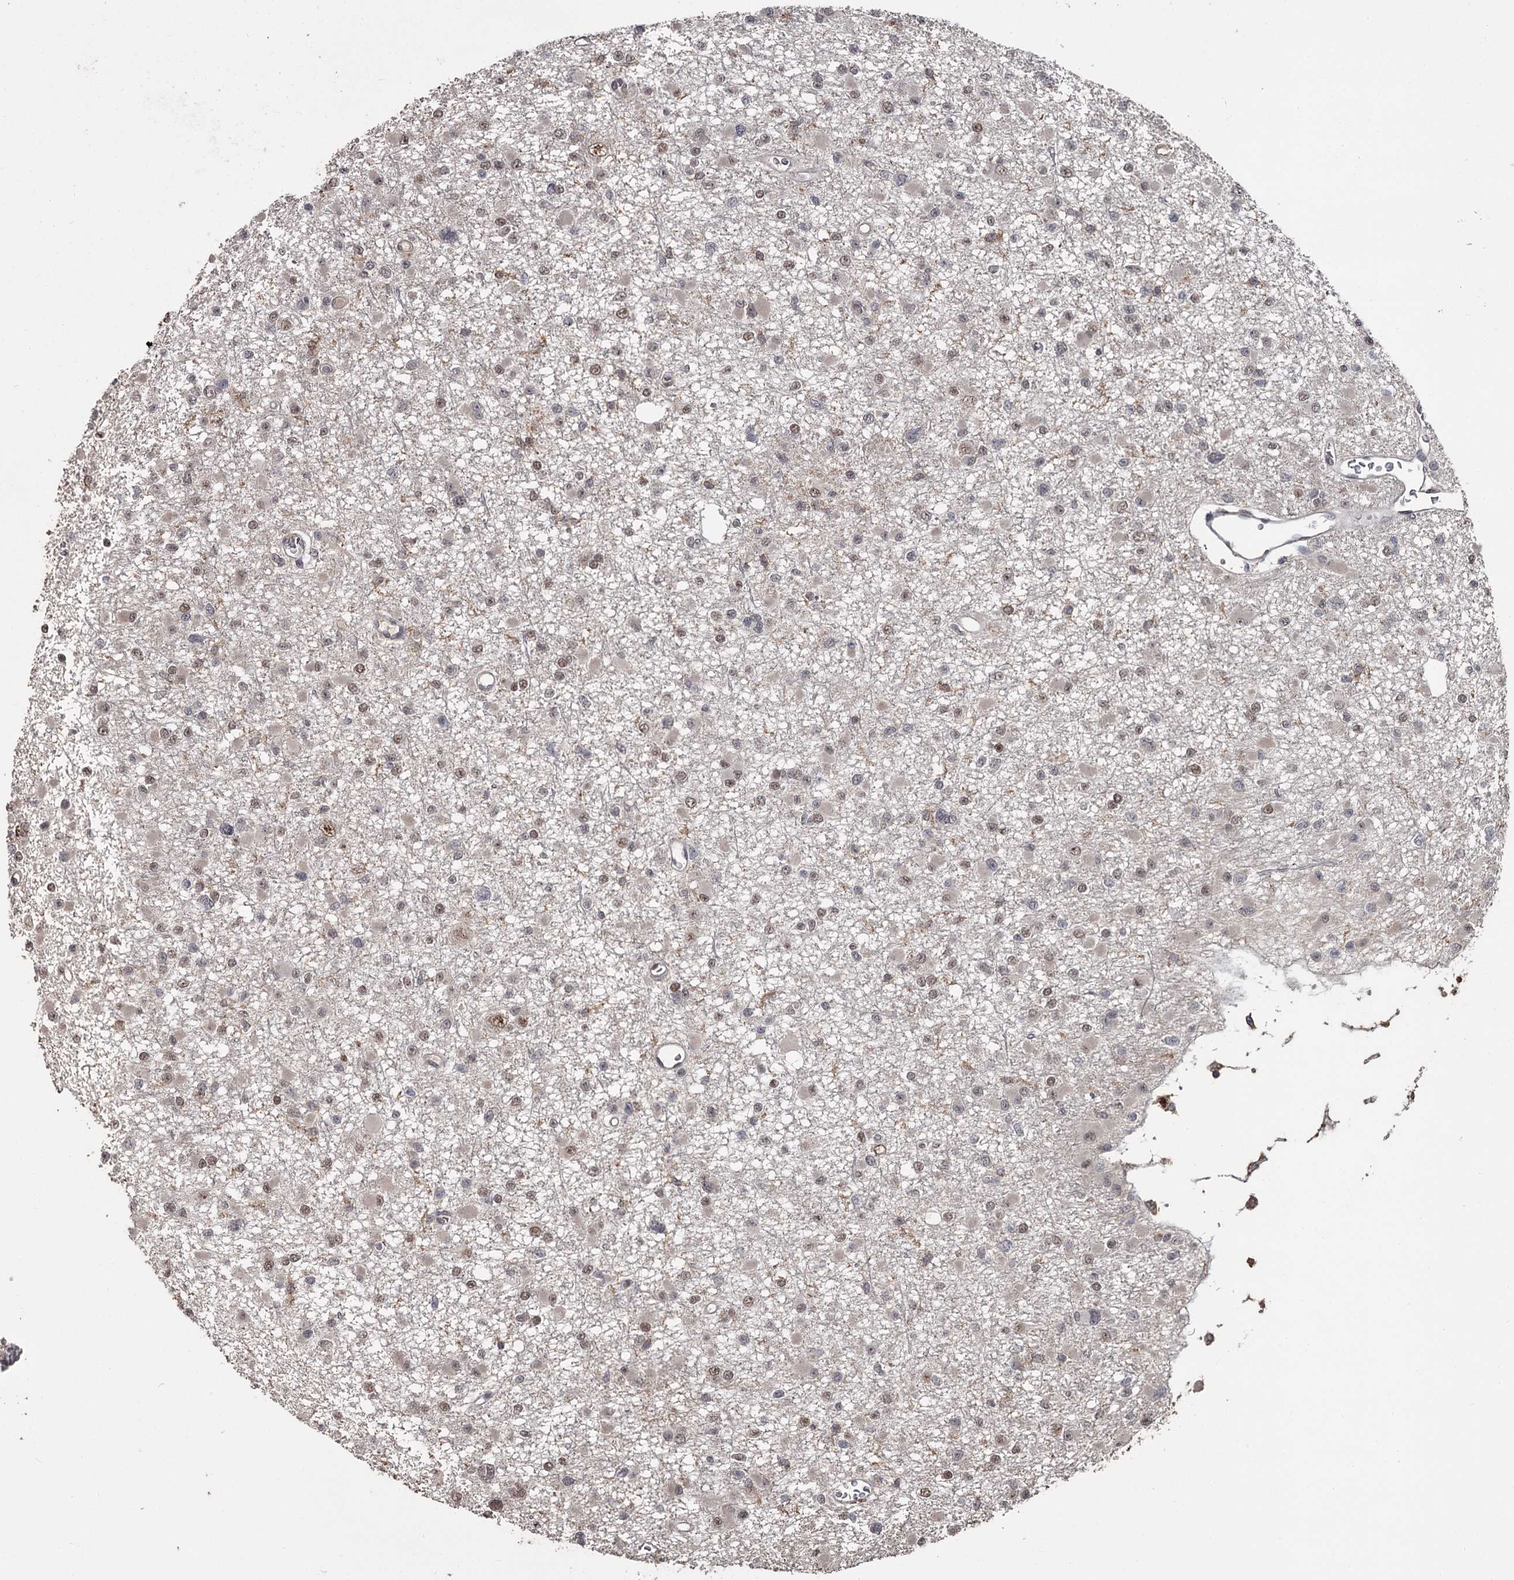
{"staining": {"intensity": "moderate", "quantity": "<25%", "location": "nuclear"}, "tissue": "glioma", "cell_type": "Tumor cells", "image_type": "cancer", "snomed": [{"axis": "morphology", "description": "Glioma, malignant, Low grade"}, {"axis": "topography", "description": "Brain"}], "caption": "Moderate nuclear protein expression is seen in approximately <25% of tumor cells in glioma. (IHC, brightfield microscopy, high magnification).", "gene": "PRPF40B", "patient": {"sex": "female", "age": 22}}